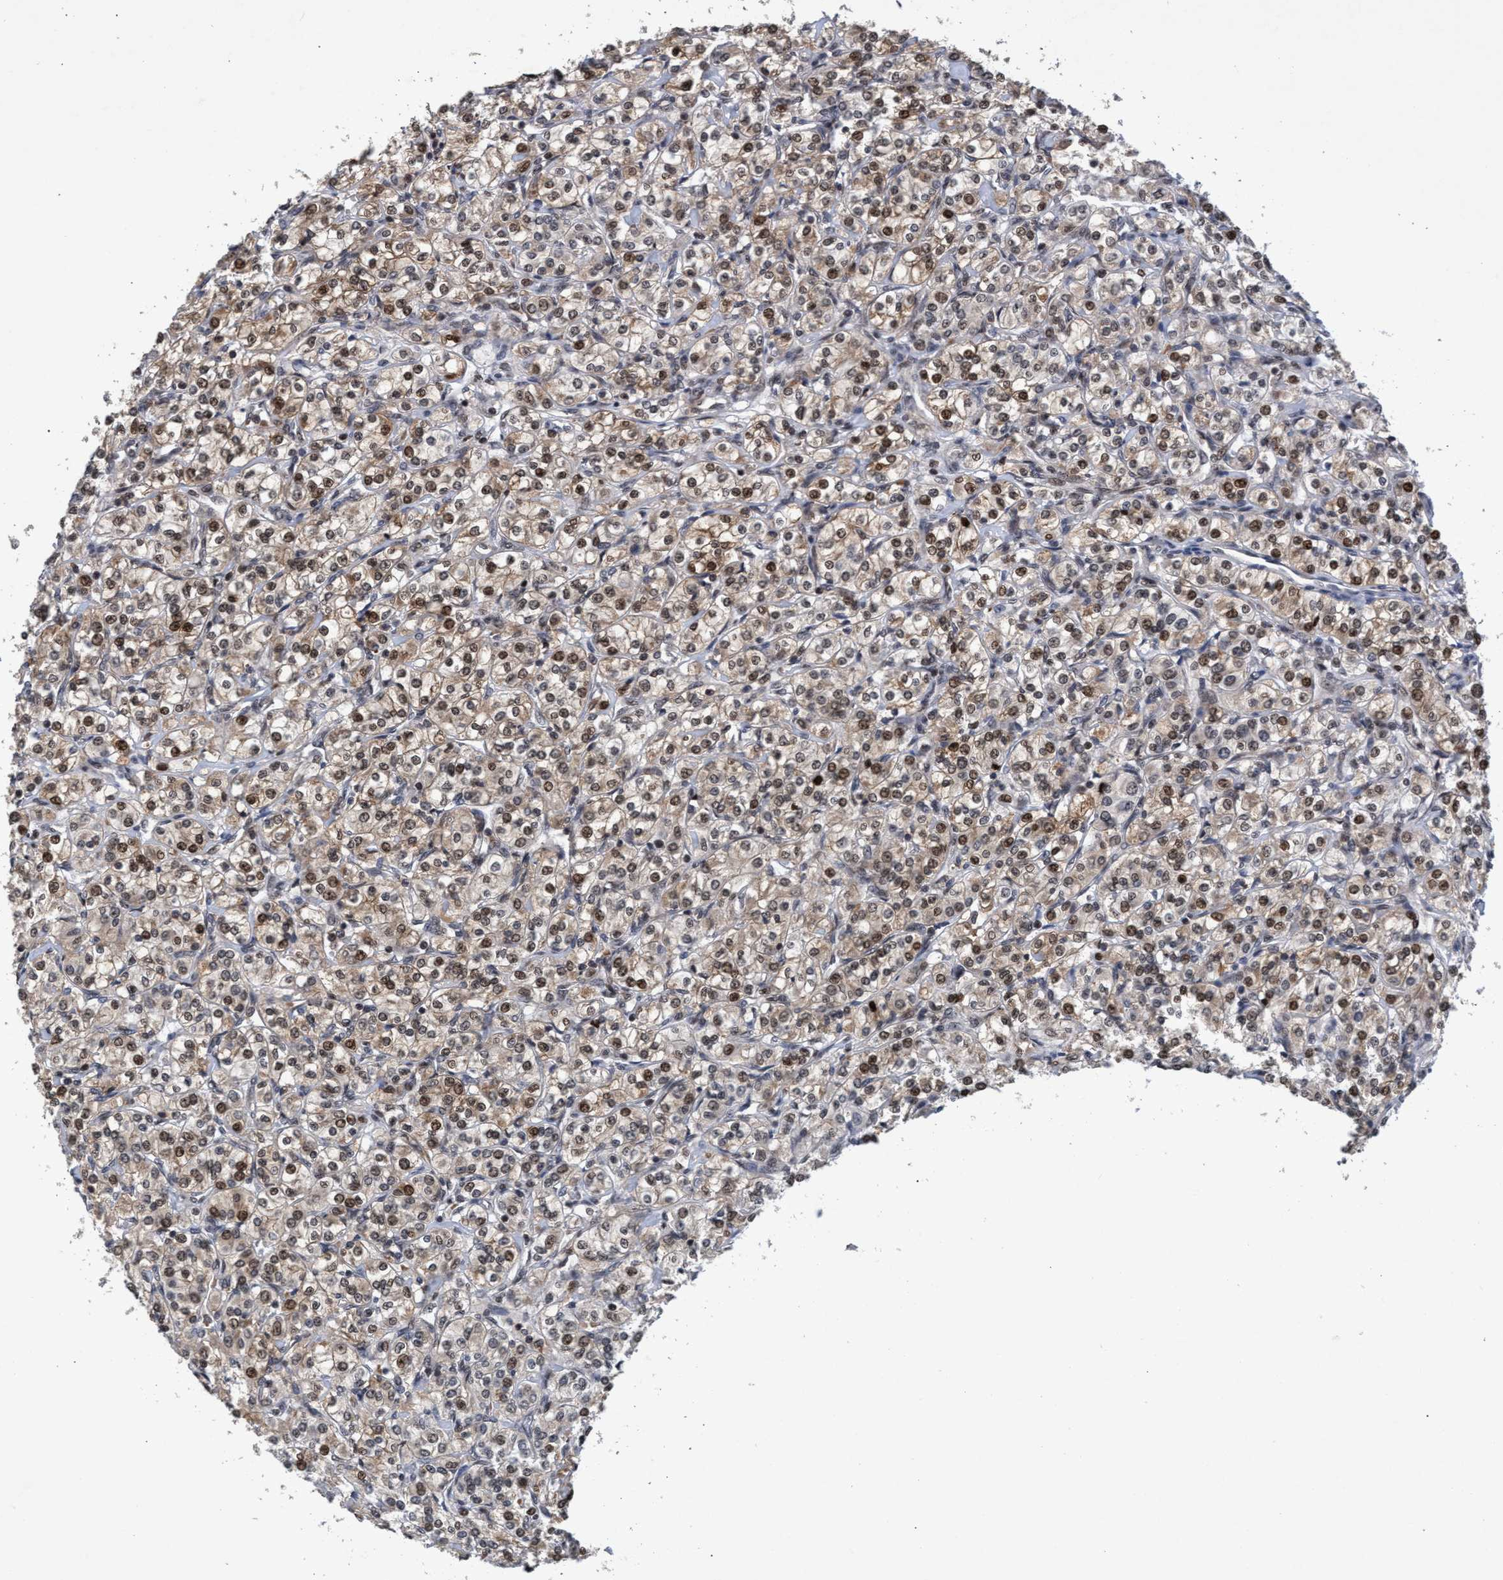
{"staining": {"intensity": "moderate", "quantity": ">75%", "location": "cytoplasmic/membranous,nuclear"}, "tissue": "renal cancer", "cell_type": "Tumor cells", "image_type": "cancer", "snomed": [{"axis": "morphology", "description": "Adenocarcinoma, NOS"}, {"axis": "topography", "description": "Kidney"}], "caption": "Tumor cells show moderate cytoplasmic/membranous and nuclear expression in about >75% of cells in renal cancer.", "gene": "GTF2F1", "patient": {"sex": "male", "age": 77}}